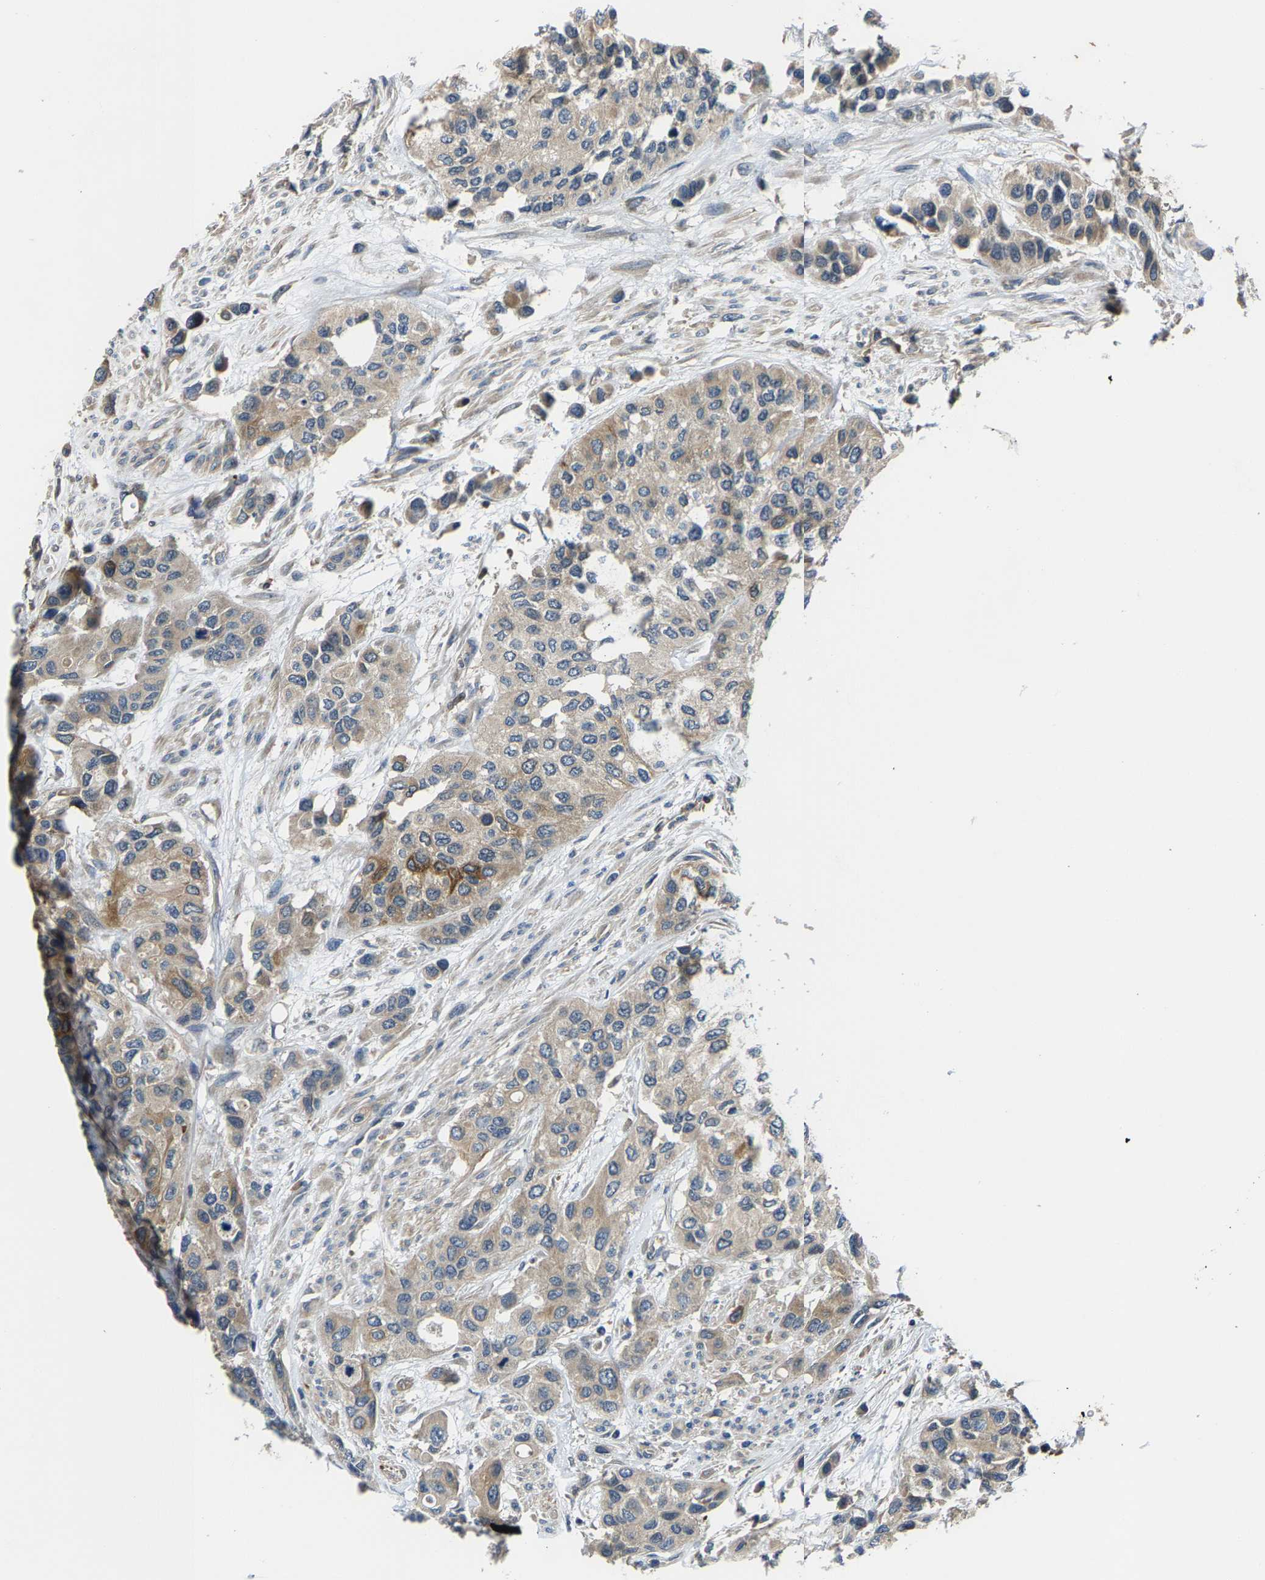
{"staining": {"intensity": "moderate", "quantity": "<25%", "location": "cytoplasmic/membranous"}, "tissue": "urothelial cancer", "cell_type": "Tumor cells", "image_type": "cancer", "snomed": [{"axis": "morphology", "description": "Urothelial carcinoma, High grade"}, {"axis": "topography", "description": "Urinary bladder"}], "caption": "Moderate cytoplasmic/membranous positivity for a protein is appreciated in about <25% of tumor cells of high-grade urothelial carcinoma using immunohistochemistry (IHC).", "gene": "AGBL3", "patient": {"sex": "female", "age": 56}}